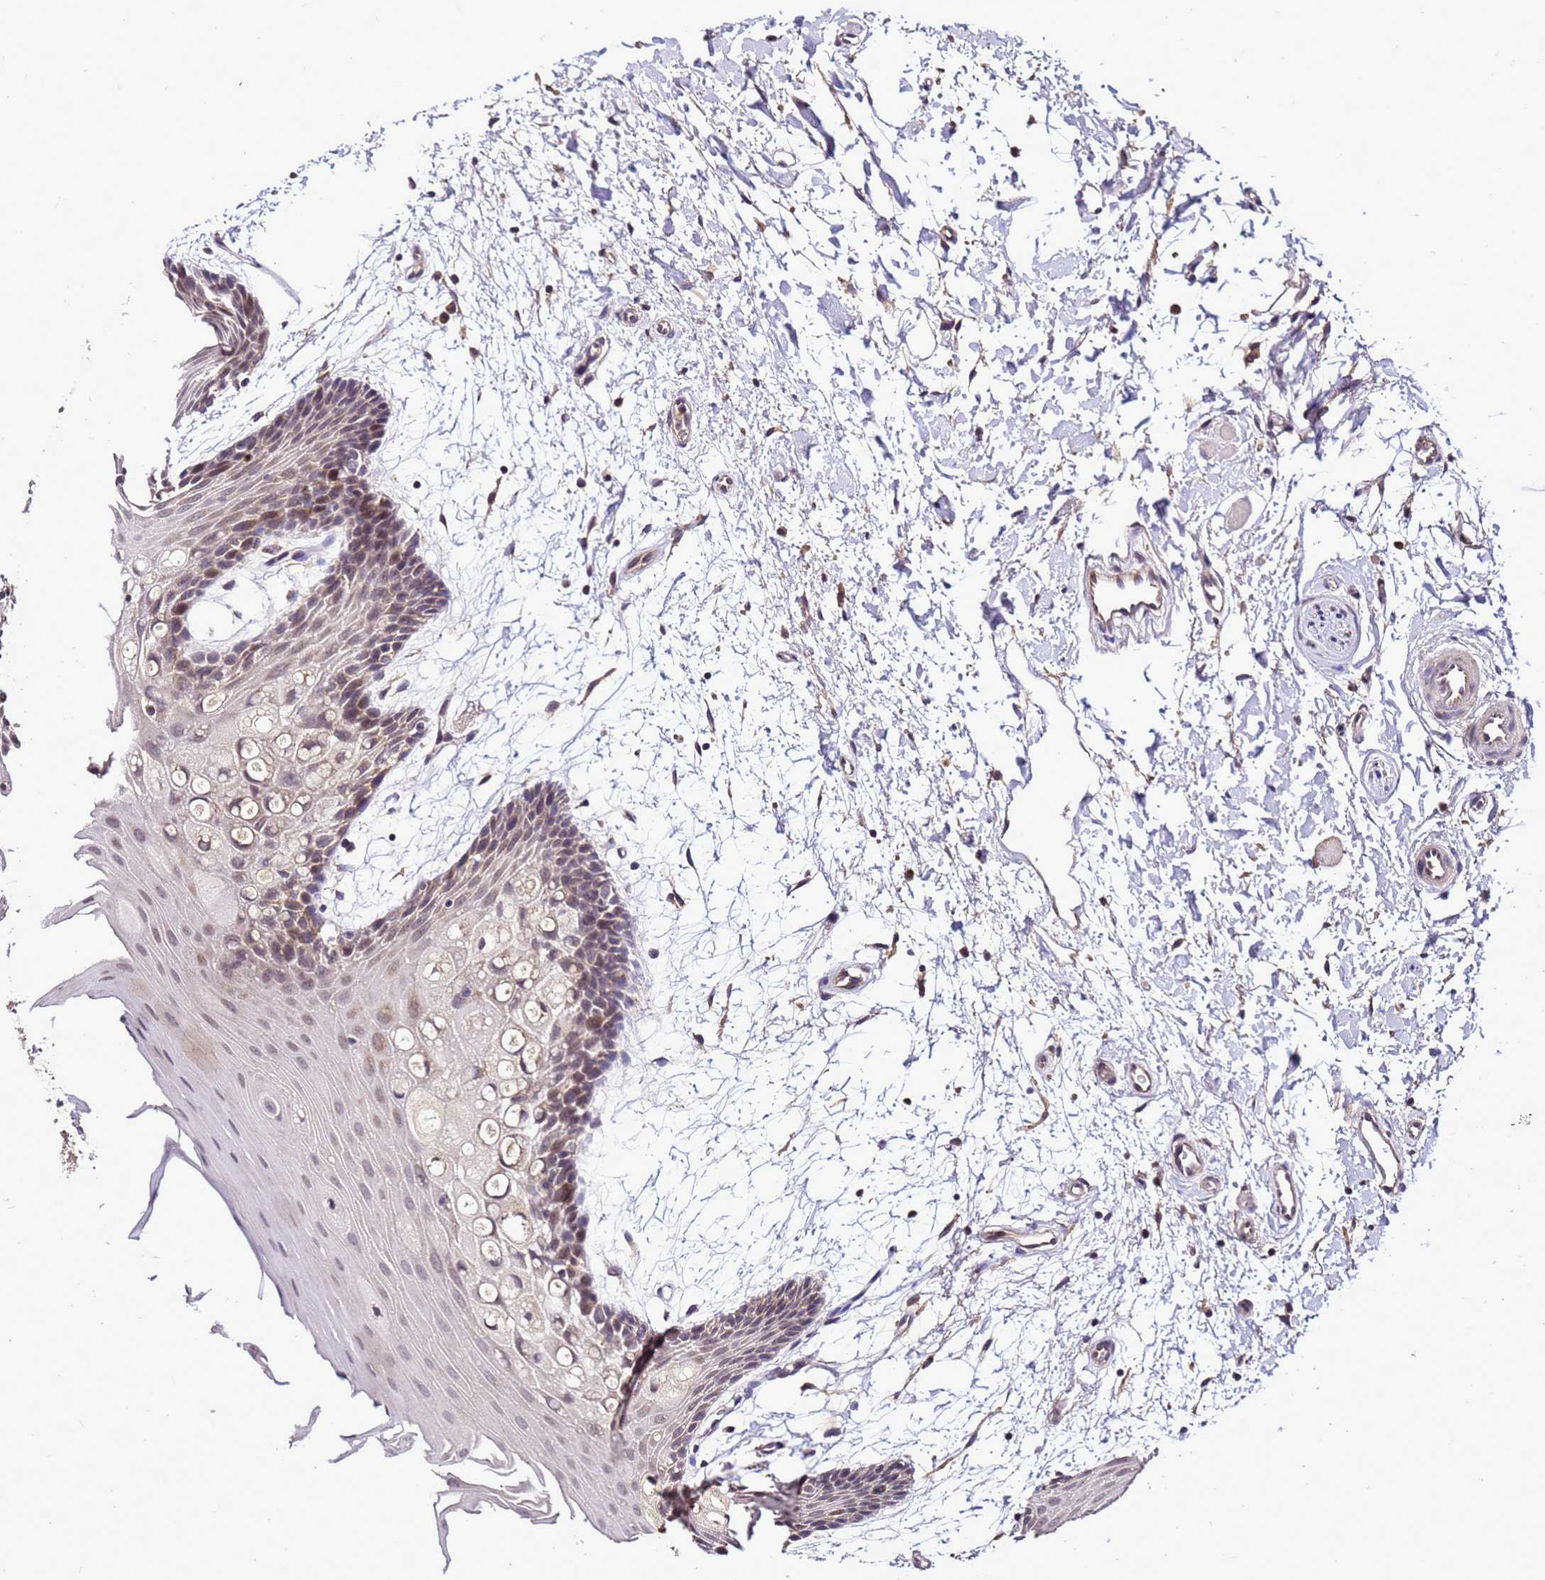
{"staining": {"intensity": "moderate", "quantity": "25%-75%", "location": "cytoplasmic/membranous,nuclear"}, "tissue": "oral mucosa", "cell_type": "Squamous epithelial cells", "image_type": "normal", "snomed": [{"axis": "morphology", "description": "Normal tissue, NOS"}, {"axis": "topography", "description": "Skeletal muscle"}, {"axis": "topography", "description": "Oral tissue"}, {"axis": "topography", "description": "Salivary gland"}, {"axis": "topography", "description": "Peripheral nerve tissue"}], "caption": "Immunohistochemical staining of benign human oral mucosa reveals medium levels of moderate cytoplasmic/membranous,nuclear positivity in approximately 25%-75% of squamous epithelial cells. The staining was performed using DAB (3,3'-diaminobenzidine) to visualize the protein expression in brown, while the nuclei were stained in blue with hematoxylin (Magnification: 20x).", "gene": "ZNF329", "patient": {"sex": "male", "age": 54}}